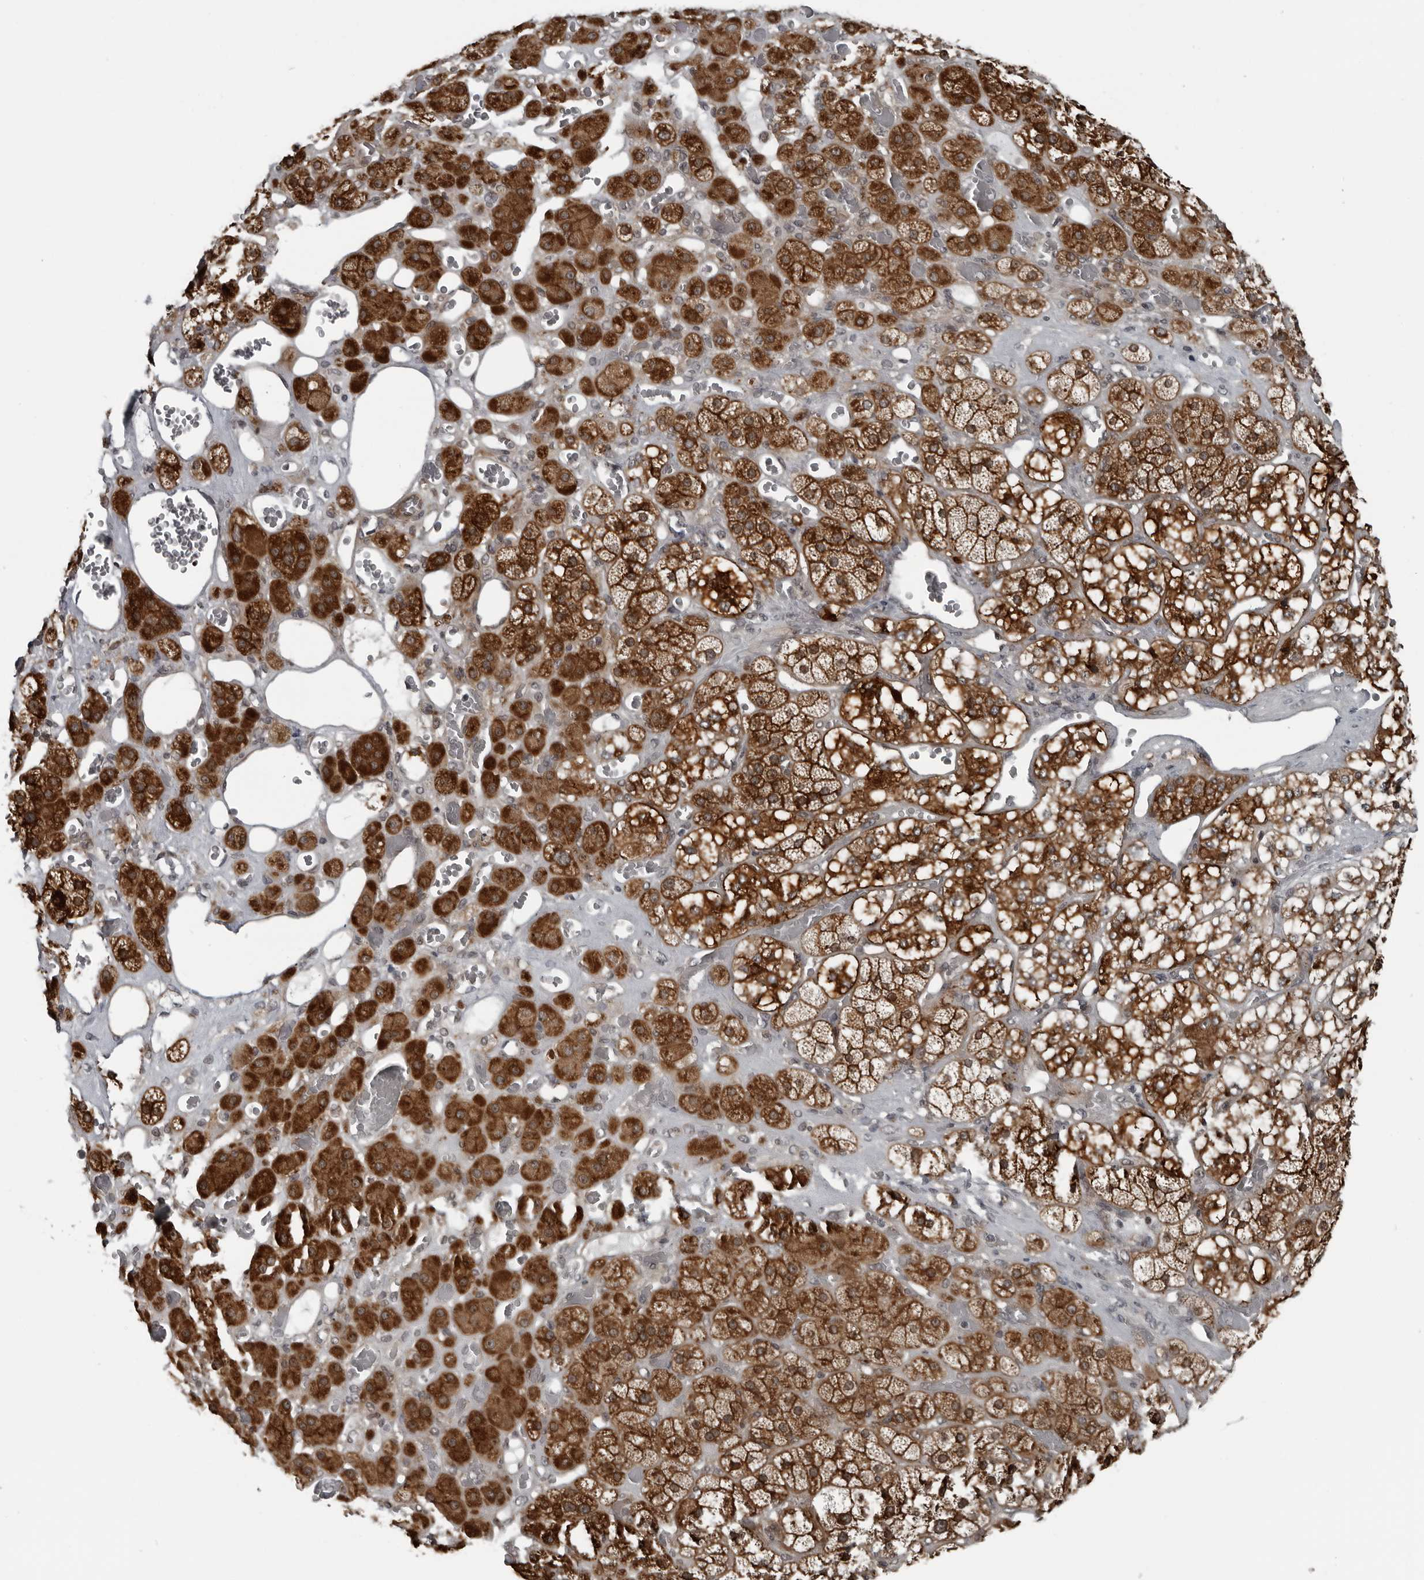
{"staining": {"intensity": "strong", "quantity": ">75%", "location": "cytoplasmic/membranous"}, "tissue": "adrenal gland", "cell_type": "Glandular cells", "image_type": "normal", "snomed": [{"axis": "morphology", "description": "Normal tissue, NOS"}, {"axis": "topography", "description": "Adrenal gland"}], "caption": "This micrograph shows immunohistochemistry (IHC) staining of unremarkable adrenal gland, with high strong cytoplasmic/membranous staining in approximately >75% of glandular cells.", "gene": "FAM102B", "patient": {"sex": "male", "age": 57}}